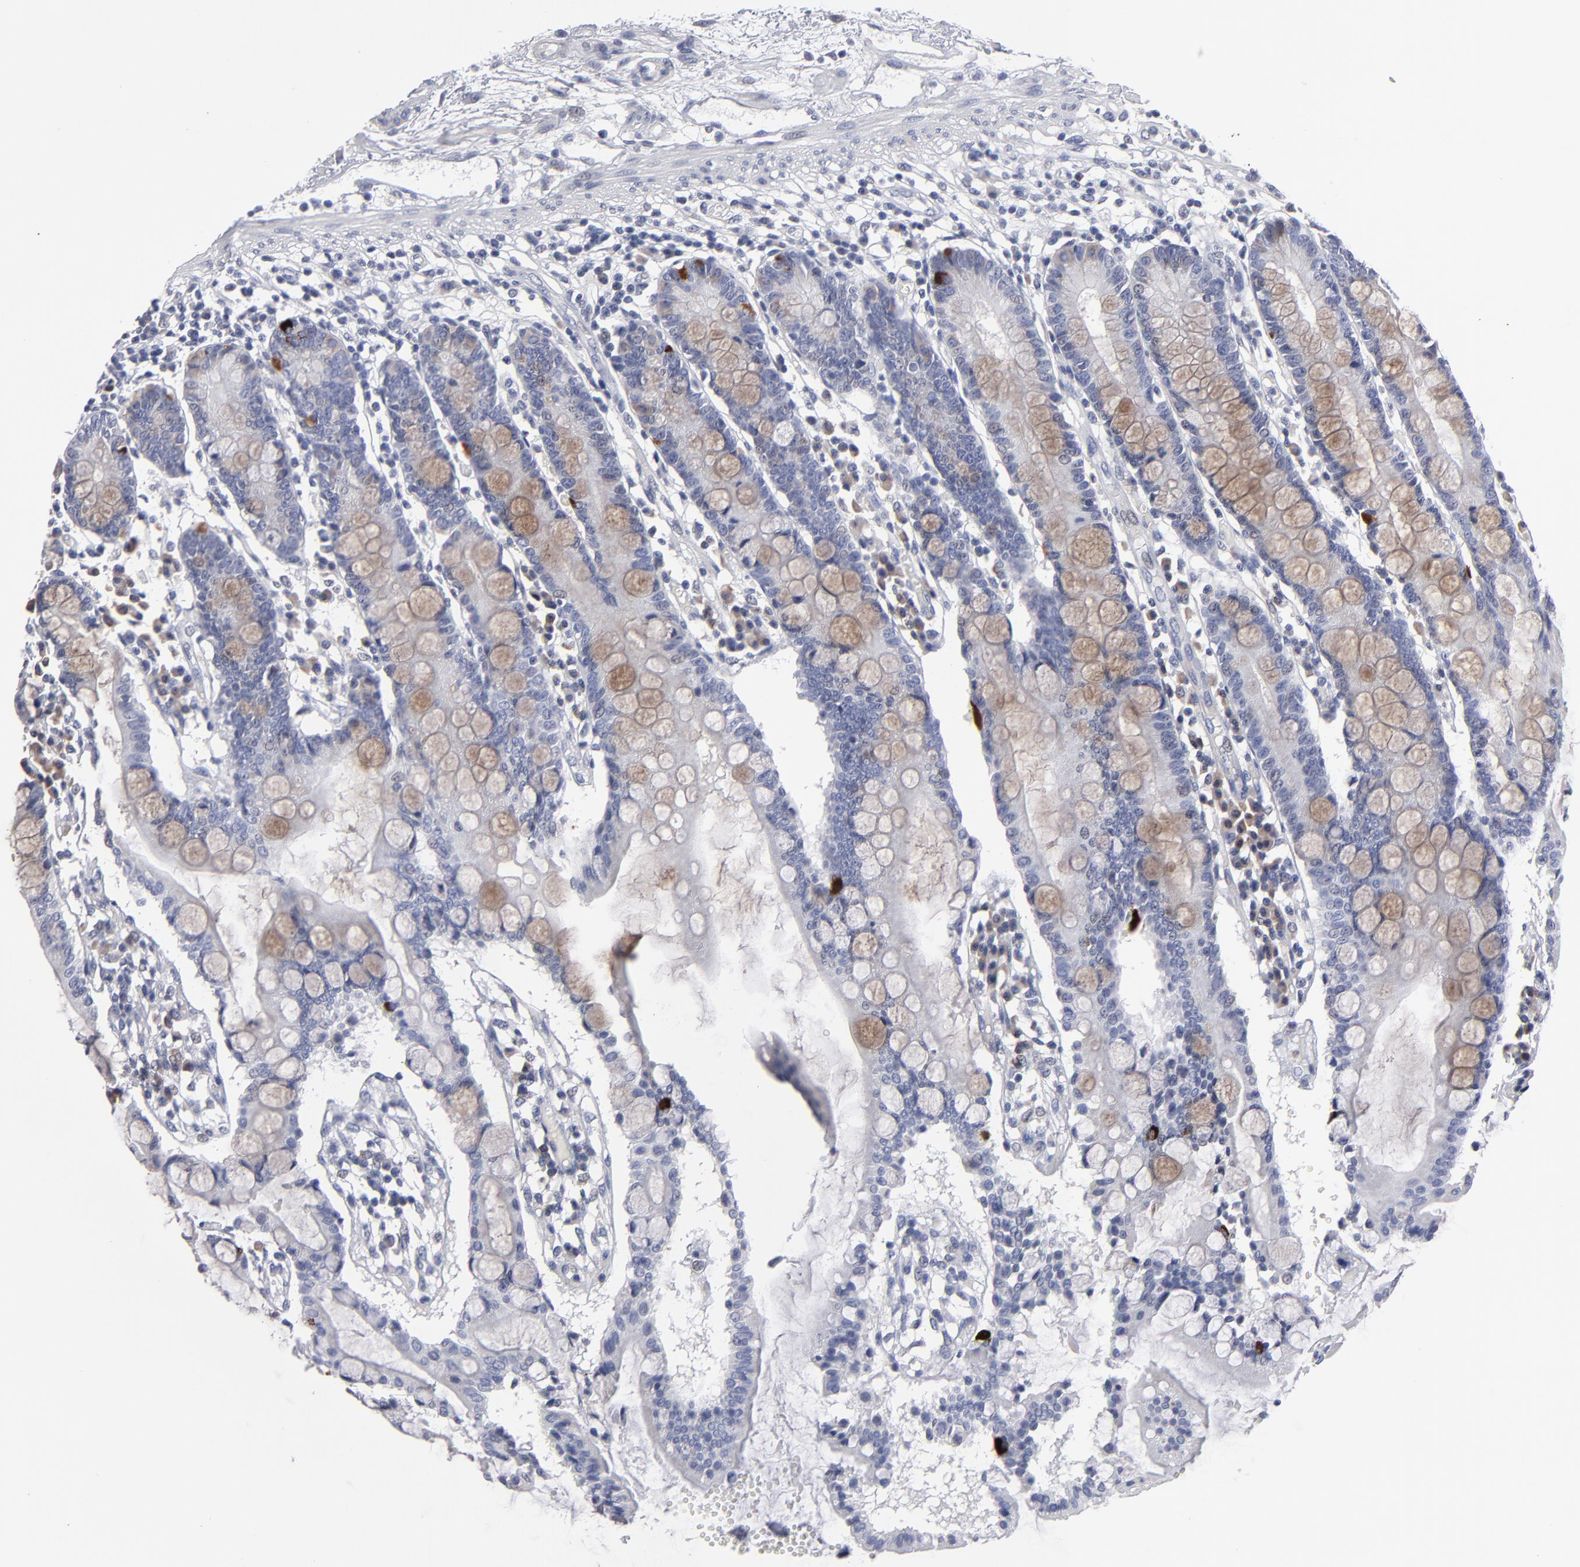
{"staining": {"intensity": "moderate", "quantity": "<25%", "location": "cytoplasmic/membranous"}, "tissue": "small intestine", "cell_type": "Glandular cells", "image_type": "normal", "snomed": [{"axis": "morphology", "description": "Normal tissue, NOS"}, {"axis": "topography", "description": "Small intestine"}], "caption": "Immunohistochemistry micrograph of normal small intestine: human small intestine stained using immunohistochemistry displays low levels of moderate protein expression localized specifically in the cytoplasmic/membranous of glandular cells, appearing as a cytoplasmic/membranous brown color.", "gene": "CCDC80", "patient": {"sex": "female", "age": 51}}